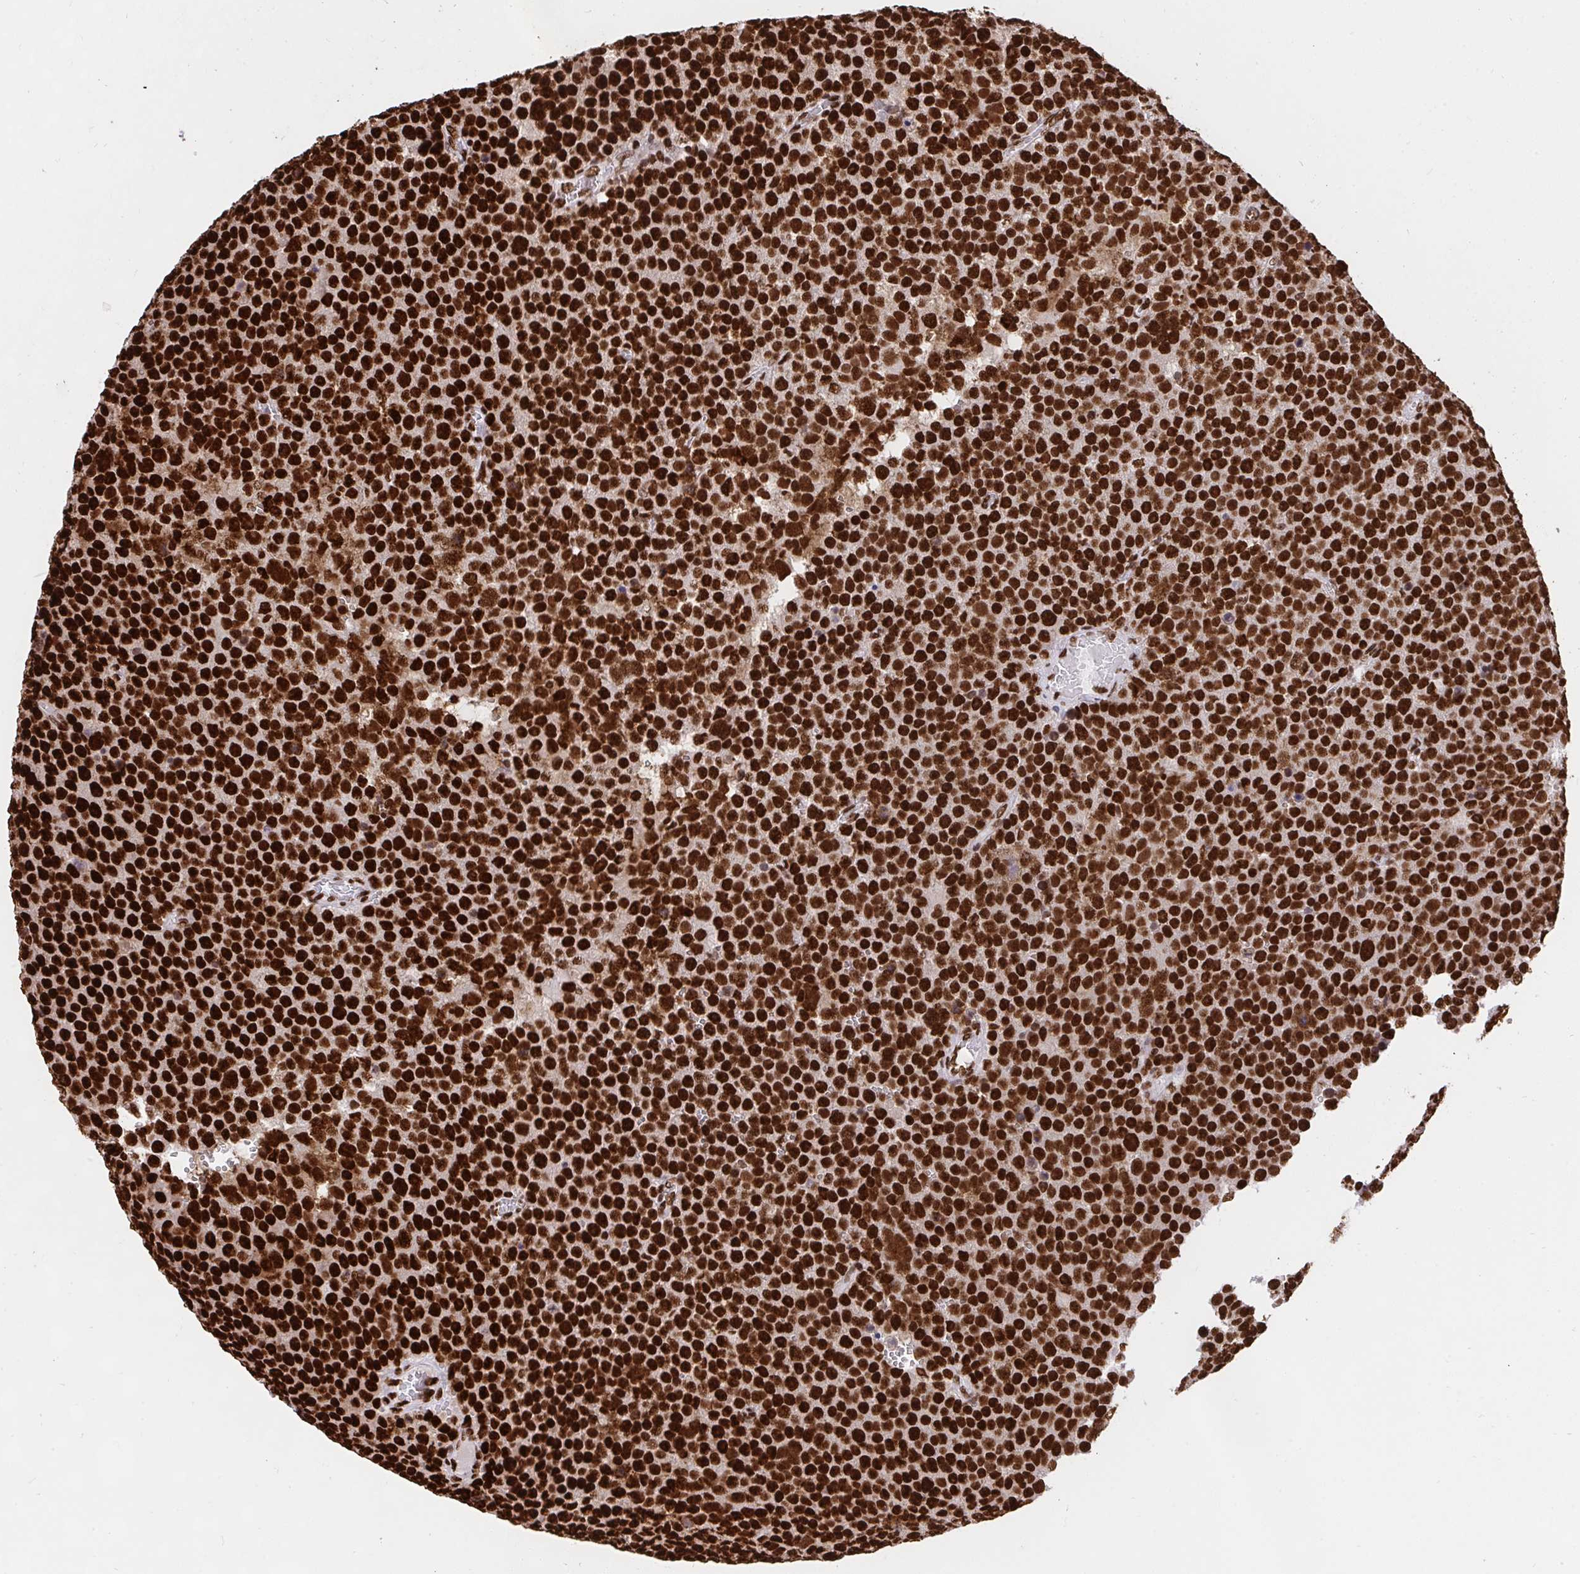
{"staining": {"intensity": "strong", "quantity": ">75%", "location": "nuclear"}, "tissue": "testis cancer", "cell_type": "Tumor cells", "image_type": "cancer", "snomed": [{"axis": "morphology", "description": "Seminoma, NOS"}, {"axis": "topography", "description": "Testis"}], "caption": "This is an image of IHC staining of testis seminoma, which shows strong positivity in the nuclear of tumor cells.", "gene": "HNRNPL", "patient": {"sex": "male", "age": 71}}